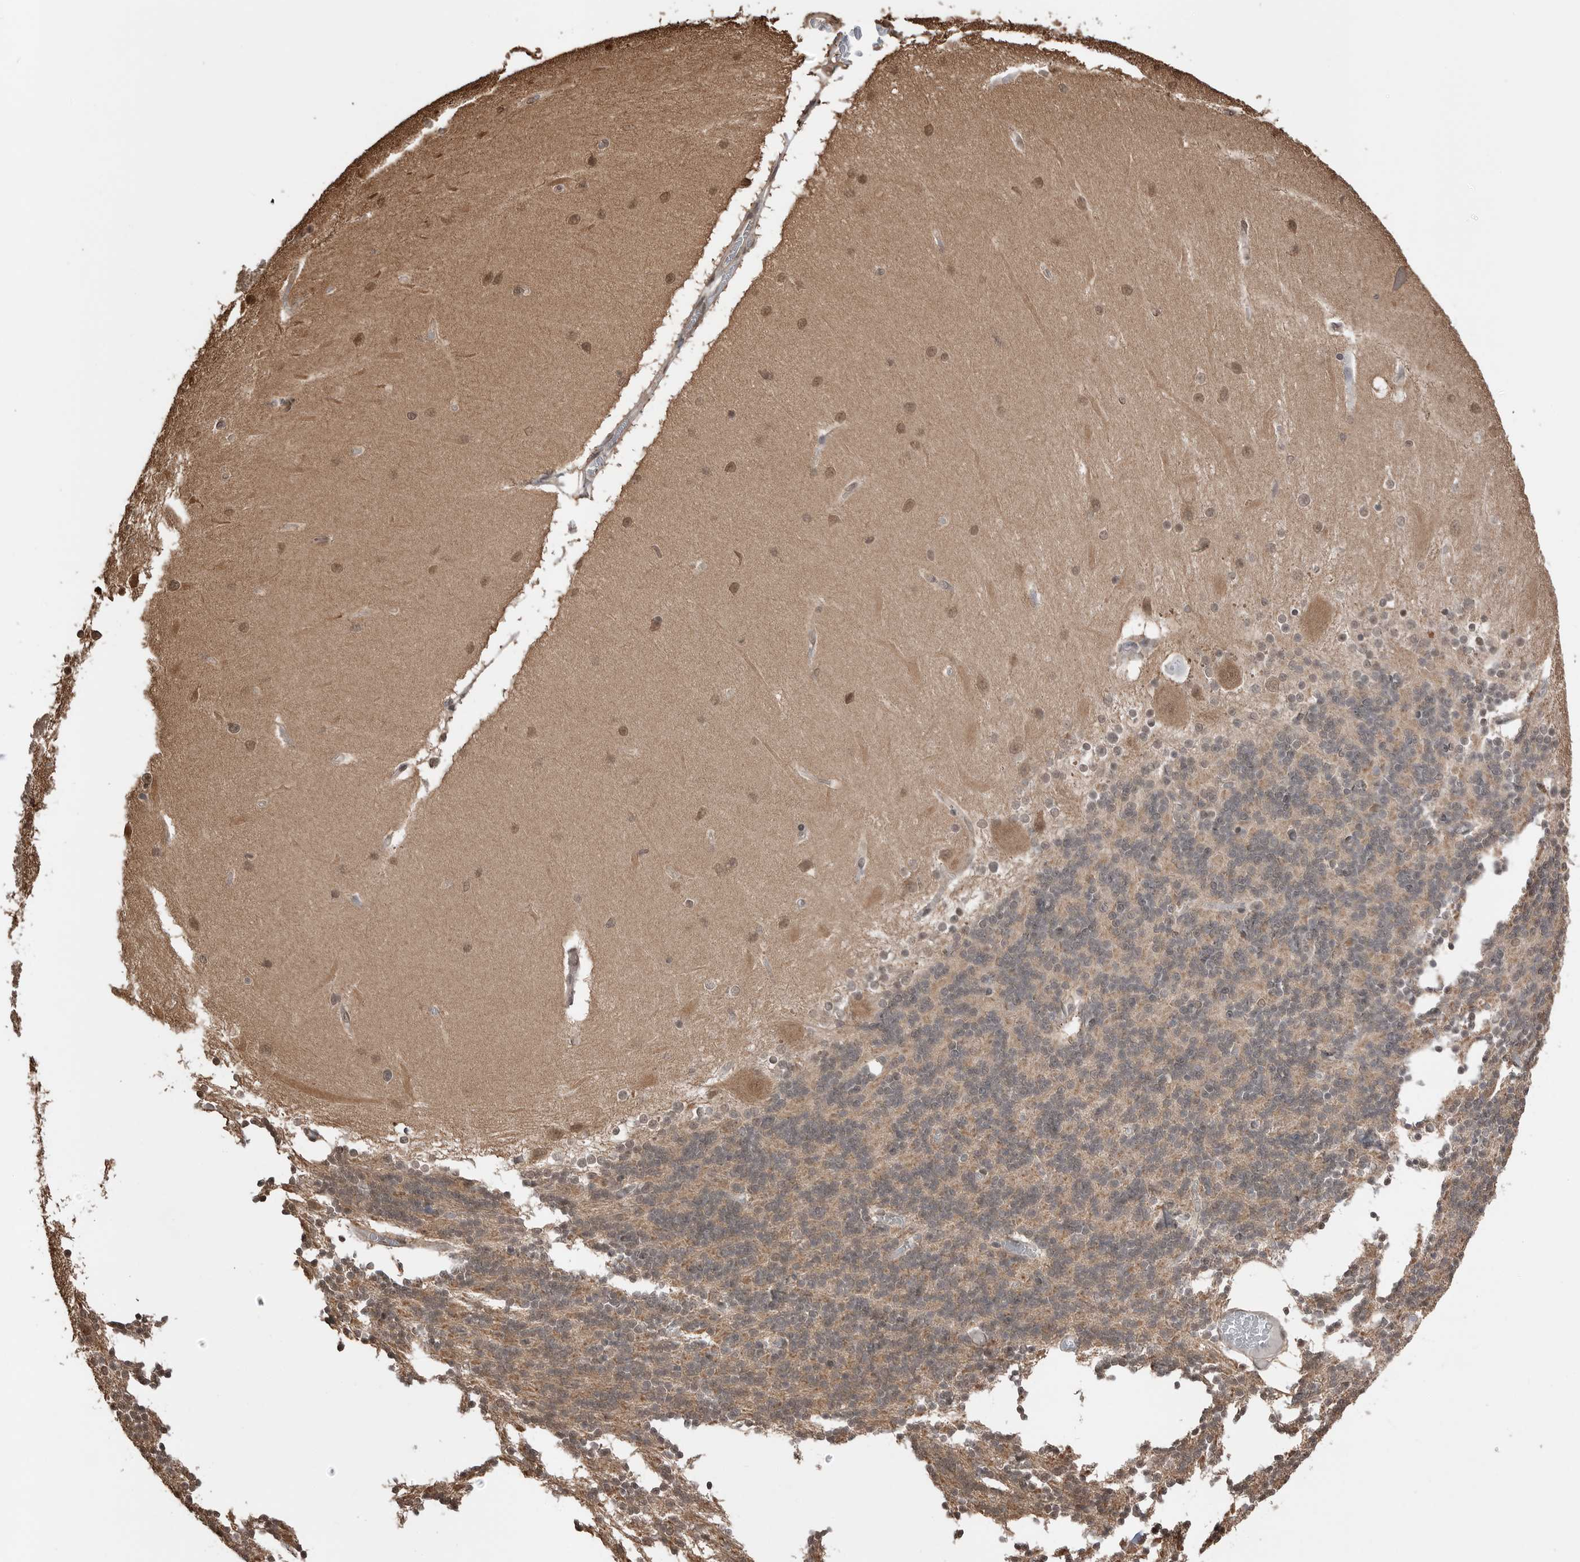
{"staining": {"intensity": "weak", "quantity": "25%-75%", "location": "nuclear"}, "tissue": "cerebellum", "cell_type": "Cells in granular layer", "image_type": "normal", "snomed": [{"axis": "morphology", "description": "Normal tissue, NOS"}, {"axis": "topography", "description": "Cerebellum"}], "caption": "An immunohistochemistry micrograph of normal tissue is shown. Protein staining in brown shows weak nuclear positivity in cerebellum within cells in granular layer. The staining was performed using DAB to visualize the protein expression in brown, while the nuclei were stained in blue with hematoxylin (Magnification: 20x).", "gene": "PEAK1", "patient": {"sex": "female", "age": 54}}